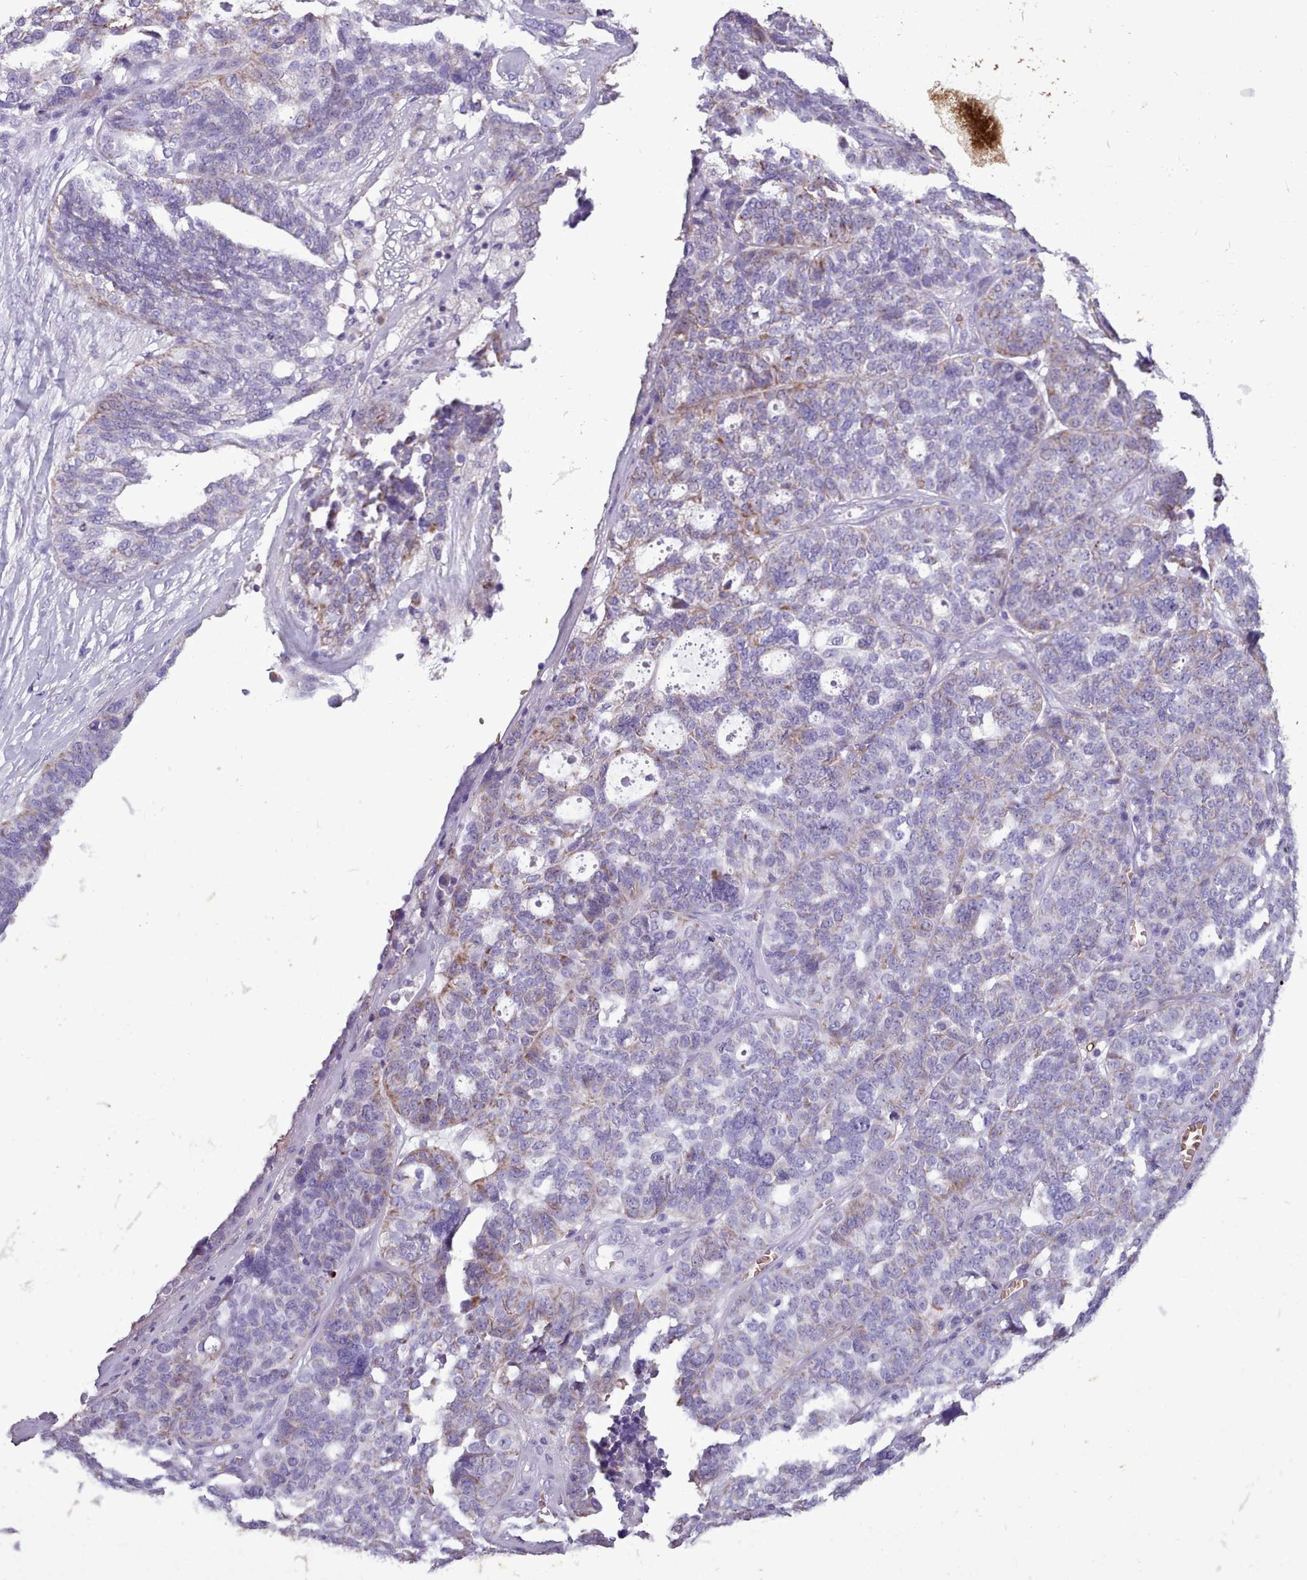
{"staining": {"intensity": "weak", "quantity": "<25%", "location": "cytoplasmic/membranous"}, "tissue": "ovarian cancer", "cell_type": "Tumor cells", "image_type": "cancer", "snomed": [{"axis": "morphology", "description": "Cystadenocarcinoma, serous, NOS"}, {"axis": "topography", "description": "Ovary"}], "caption": "The micrograph displays no significant positivity in tumor cells of ovarian serous cystadenocarcinoma.", "gene": "AK4", "patient": {"sex": "female", "age": 59}}